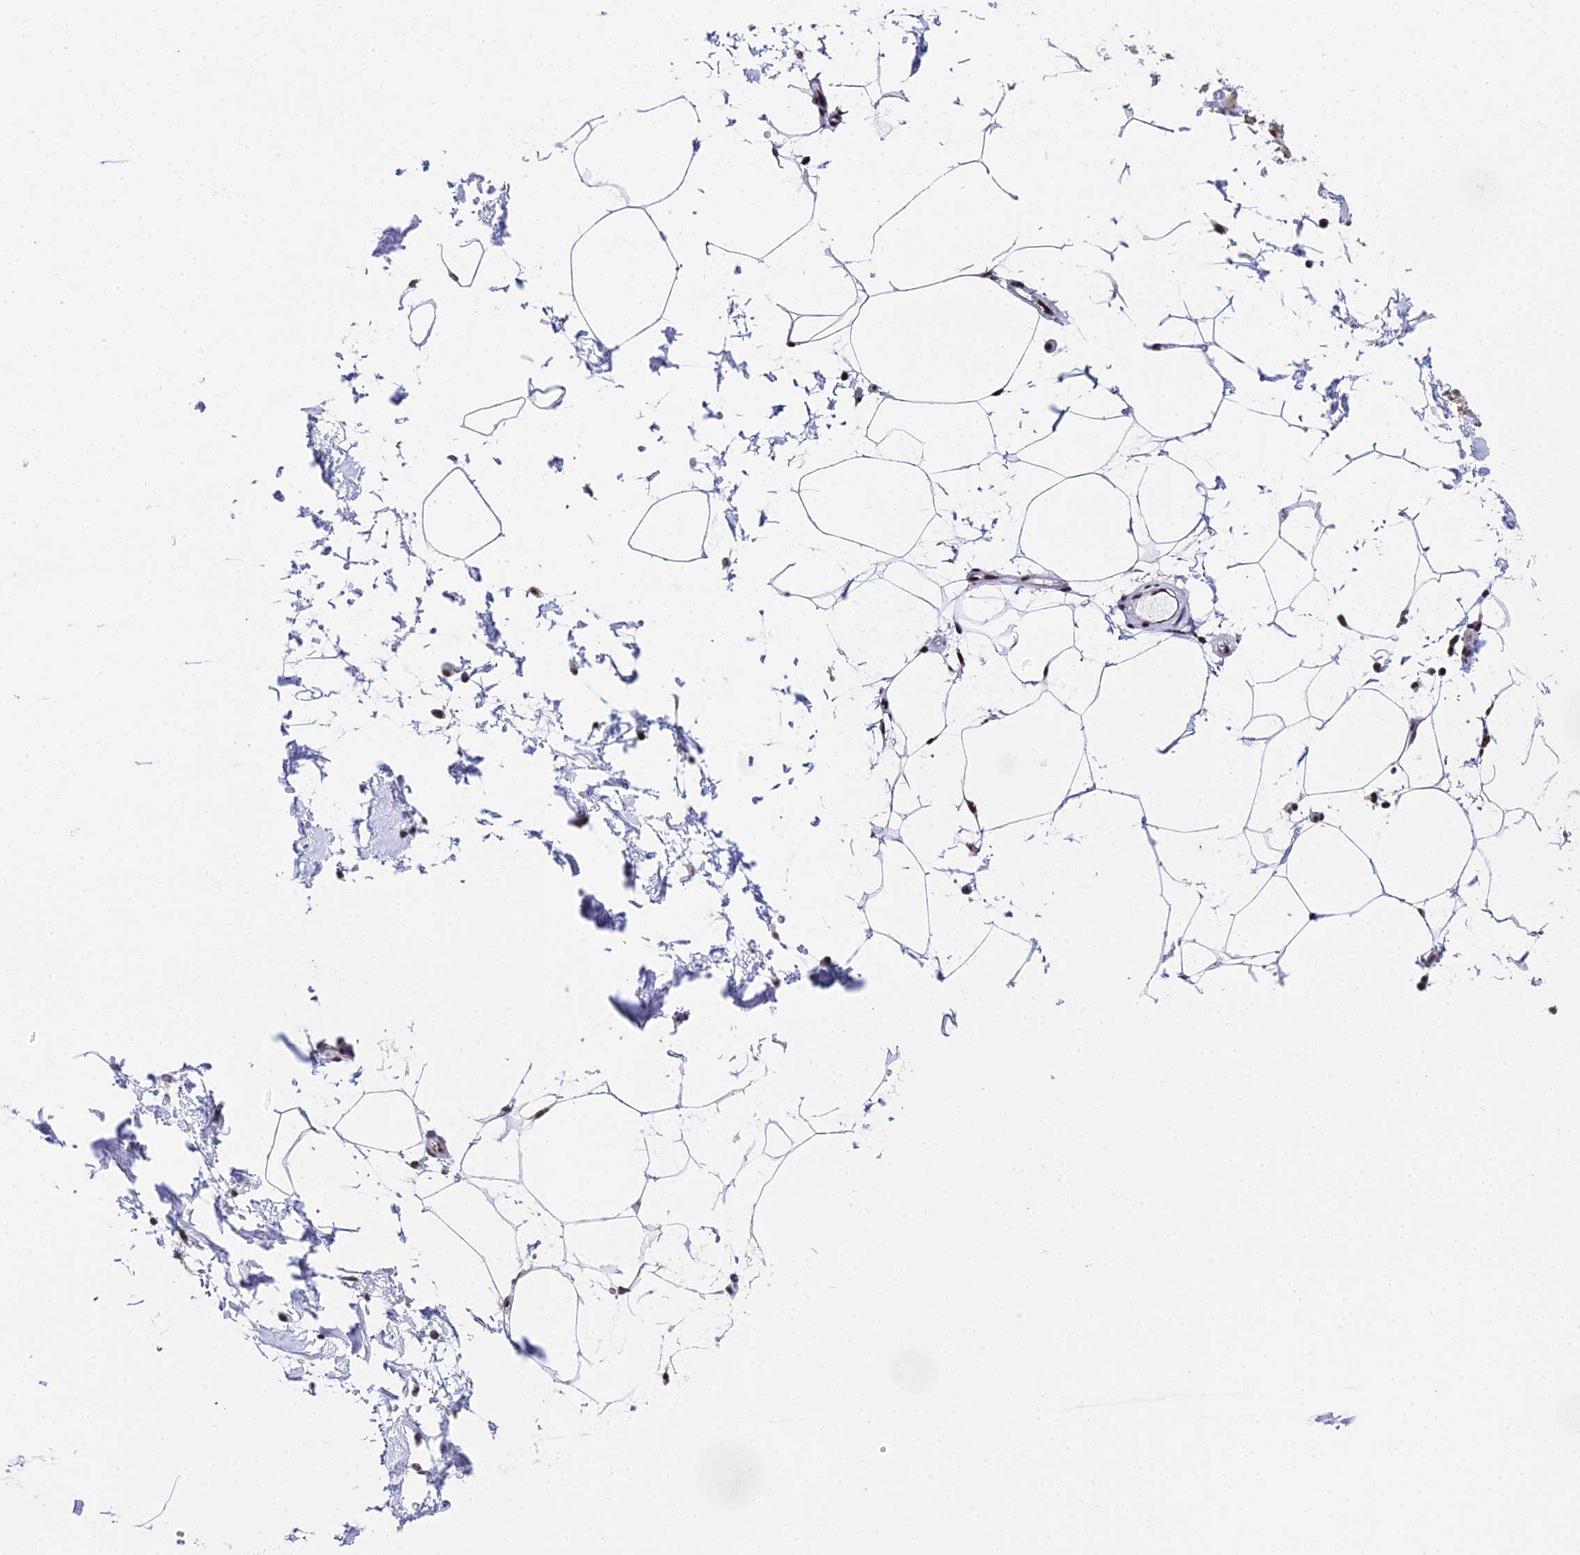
{"staining": {"intensity": "moderate", "quantity": ">75%", "location": "nuclear"}, "tissue": "adipose tissue", "cell_type": "Adipocytes", "image_type": "normal", "snomed": [{"axis": "morphology", "description": "Normal tissue, NOS"}, {"axis": "topography", "description": "Soft tissue"}, {"axis": "topography", "description": "Adipose tissue"}, {"axis": "topography", "description": "Vascular tissue"}, {"axis": "topography", "description": "Peripheral nerve tissue"}], "caption": "Immunohistochemical staining of normal human adipose tissue reveals moderate nuclear protein staining in about >75% of adipocytes. (brown staining indicates protein expression, while blue staining denotes nuclei).", "gene": "MAGOHB", "patient": {"sex": "male", "age": 74}}